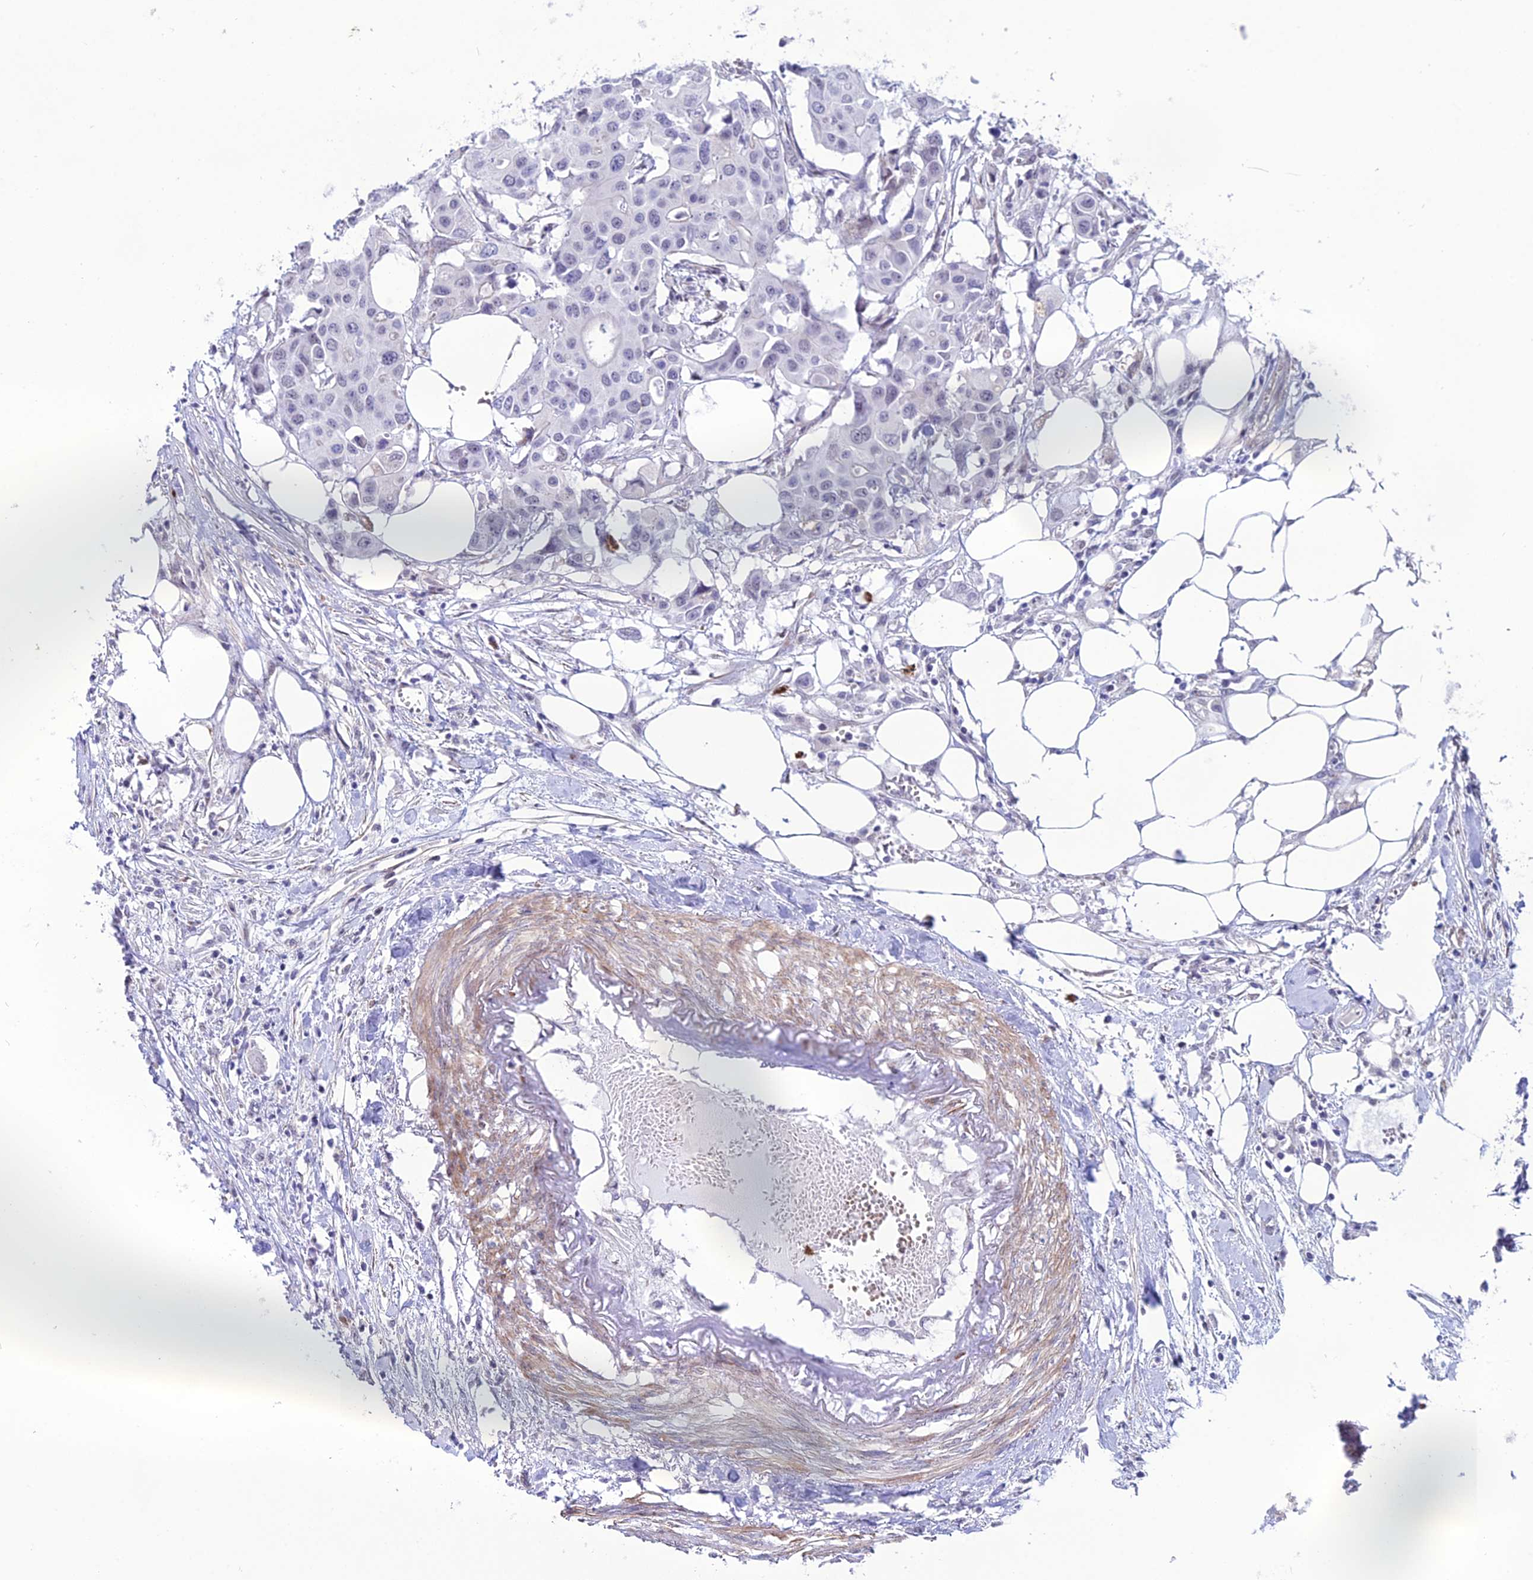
{"staining": {"intensity": "negative", "quantity": "none", "location": "none"}, "tissue": "colorectal cancer", "cell_type": "Tumor cells", "image_type": "cancer", "snomed": [{"axis": "morphology", "description": "Adenocarcinoma, NOS"}, {"axis": "topography", "description": "Colon"}], "caption": "Colorectal adenocarcinoma was stained to show a protein in brown. There is no significant staining in tumor cells.", "gene": "COL6A6", "patient": {"sex": "male", "age": 77}}